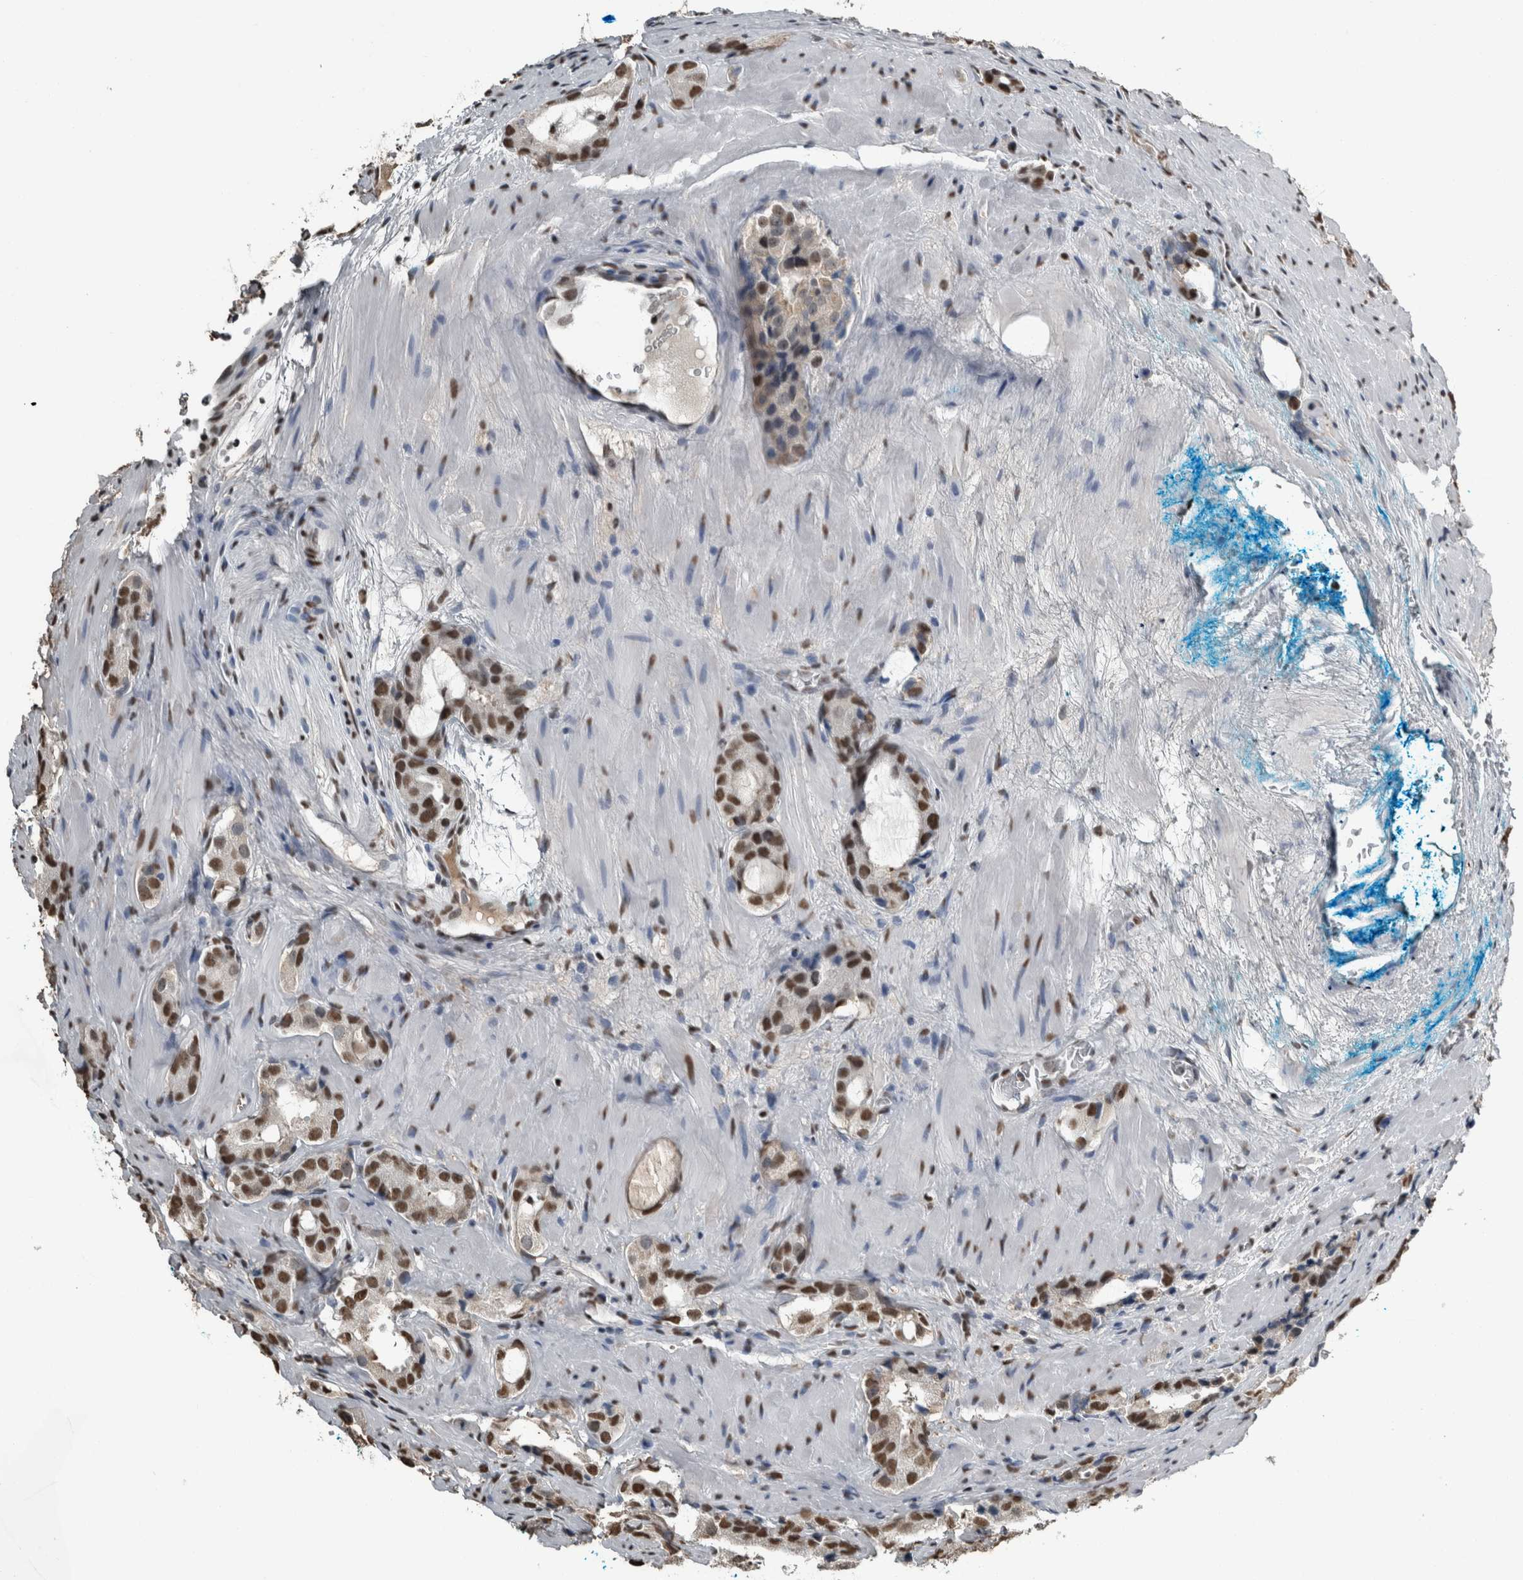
{"staining": {"intensity": "strong", "quantity": ">75%", "location": "nuclear"}, "tissue": "prostate cancer", "cell_type": "Tumor cells", "image_type": "cancer", "snomed": [{"axis": "morphology", "description": "Adenocarcinoma, High grade"}, {"axis": "topography", "description": "Prostate"}], "caption": "The image exhibits staining of prostate cancer, revealing strong nuclear protein staining (brown color) within tumor cells. (DAB (3,3'-diaminobenzidine) IHC with brightfield microscopy, high magnification).", "gene": "TGS1", "patient": {"sex": "male", "age": 63}}